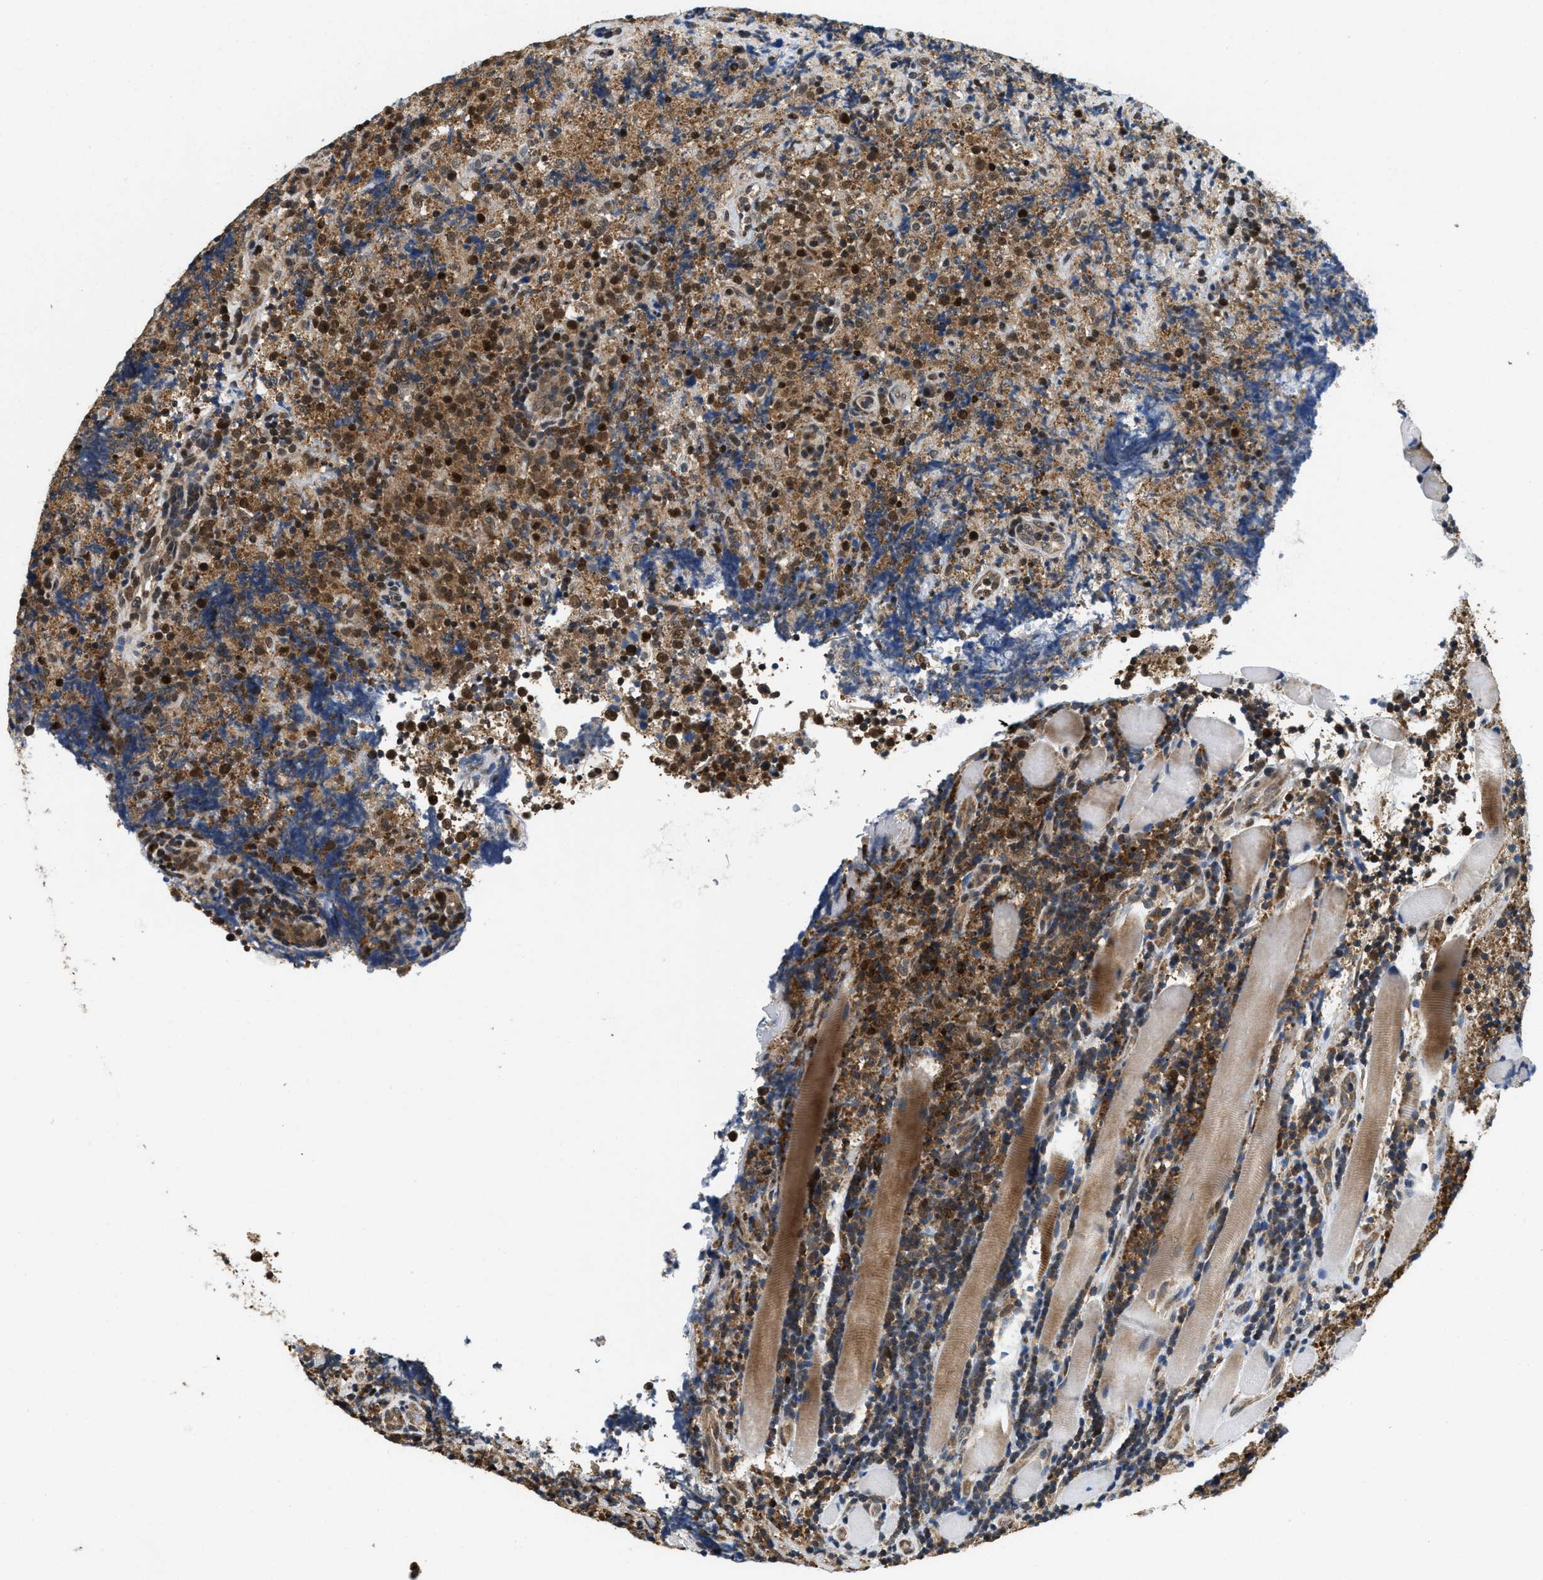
{"staining": {"intensity": "moderate", "quantity": "25%-75%", "location": "cytoplasmic/membranous,nuclear"}, "tissue": "lymphoma", "cell_type": "Tumor cells", "image_type": "cancer", "snomed": [{"axis": "morphology", "description": "Malignant lymphoma, non-Hodgkin's type, High grade"}, {"axis": "topography", "description": "Tonsil"}], "caption": "Protein staining shows moderate cytoplasmic/membranous and nuclear positivity in about 25%-75% of tumor cells in lymphoma. The protein of interest is stained brown, and the nuclei are stained in blue (DAB IHC with brightfield microscopy, high magnification).", "gene": "ATF7IP", "patient": {"sex": "female", "age": 36}}